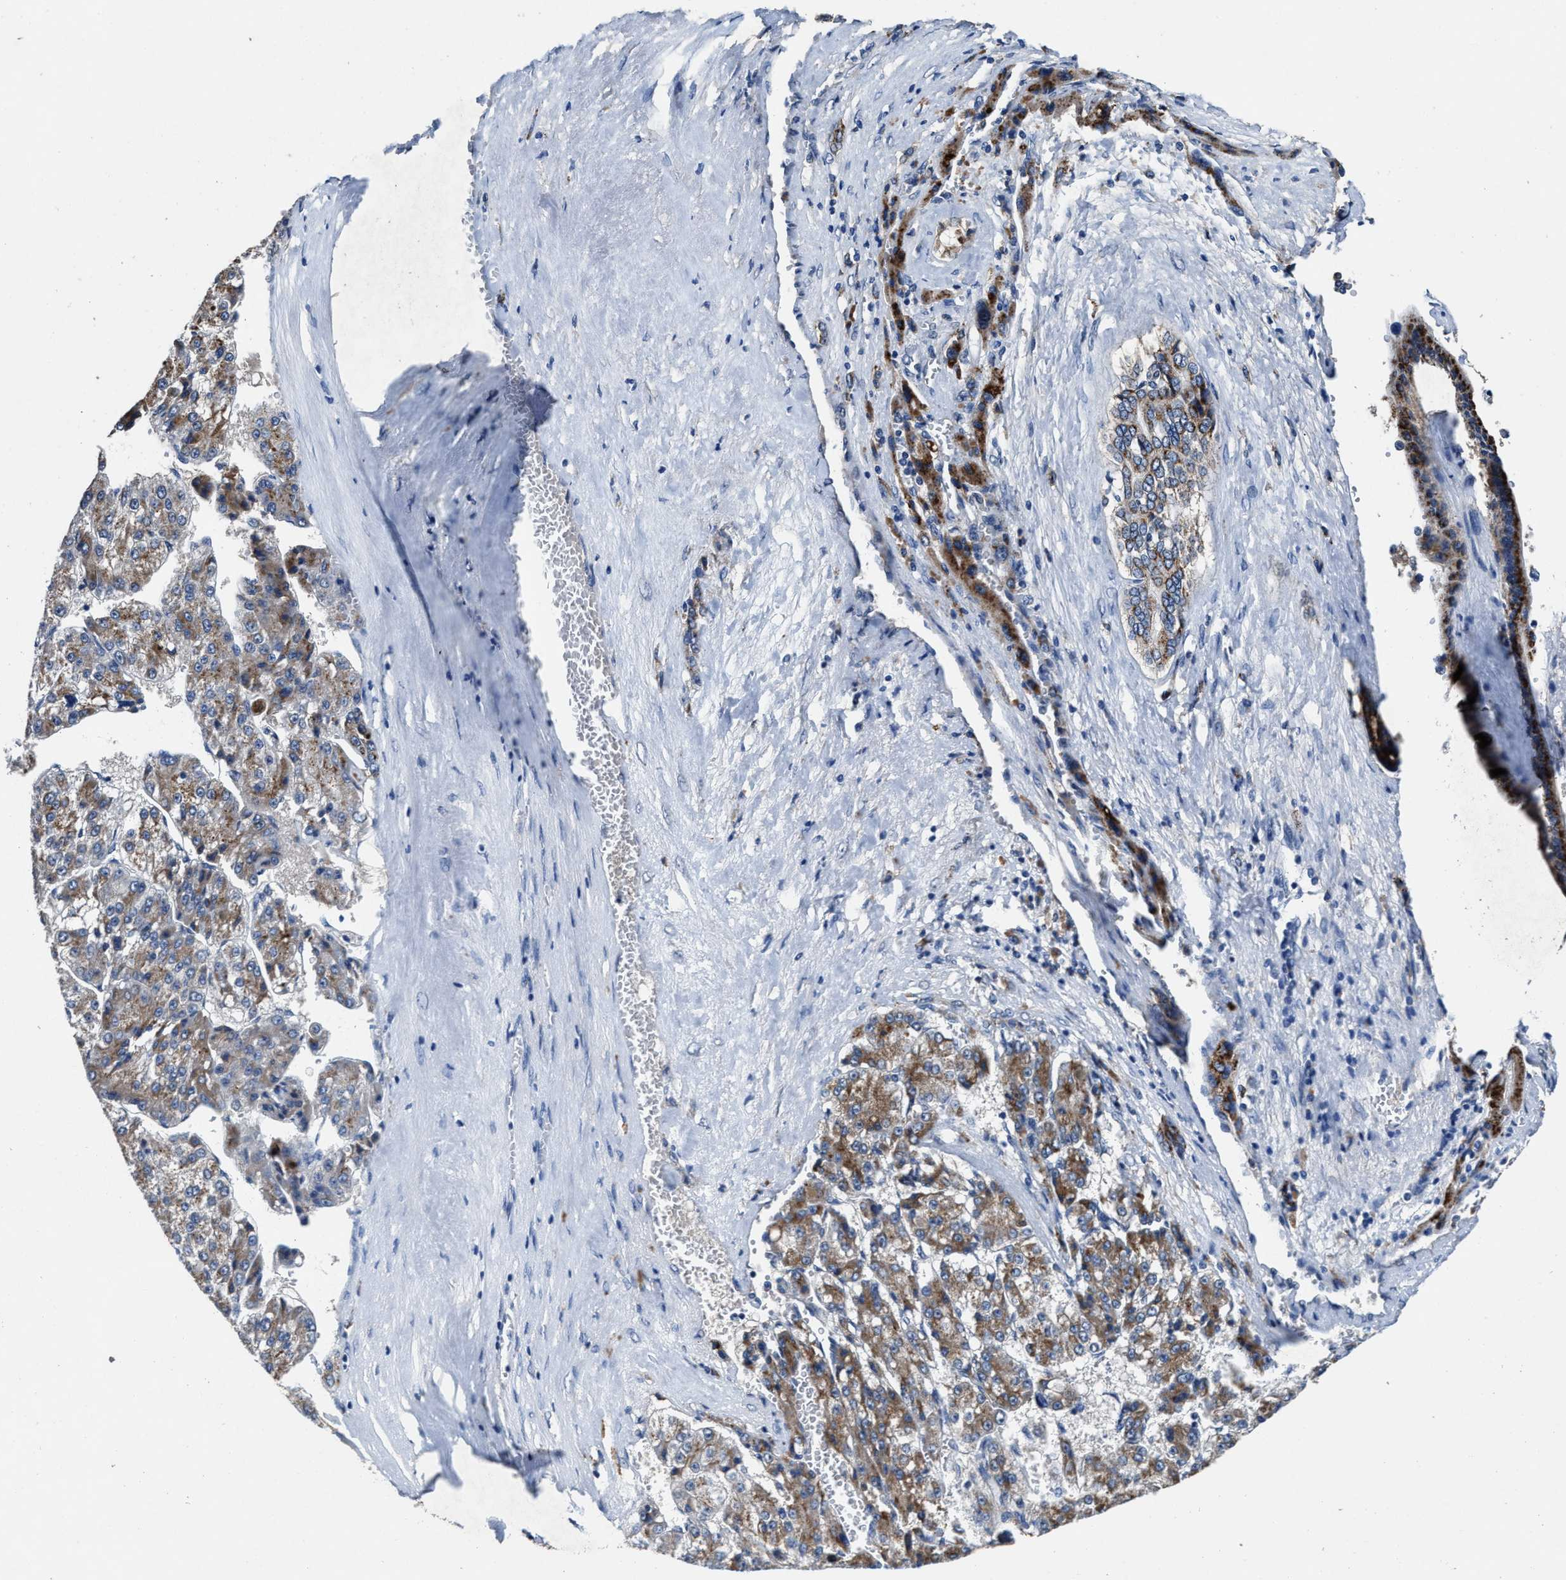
{"staining": {"intensity": "moderate", "quantity": "25%-75%", "location": "cytoplasmic/membranous"}, "tissue": "liver cancer", "cell_type": "Tumor cells", "image_type": "cancer", "snomed": [{"axis": "morphology", "description": "Carcinoma, Hepatocellular, NOS"}, {"axis": "topography", "description": "Liver"}], "caption": "Liver cancer (hepatocellular carcinoma) was stained to show a protein in brown. There is medium levels of moderate cytoplasmic/membranous staining in approximately 25%-75% of tumor cells.", "gene": "UBR4", "patient": {"sex": "female", "age": 73}}